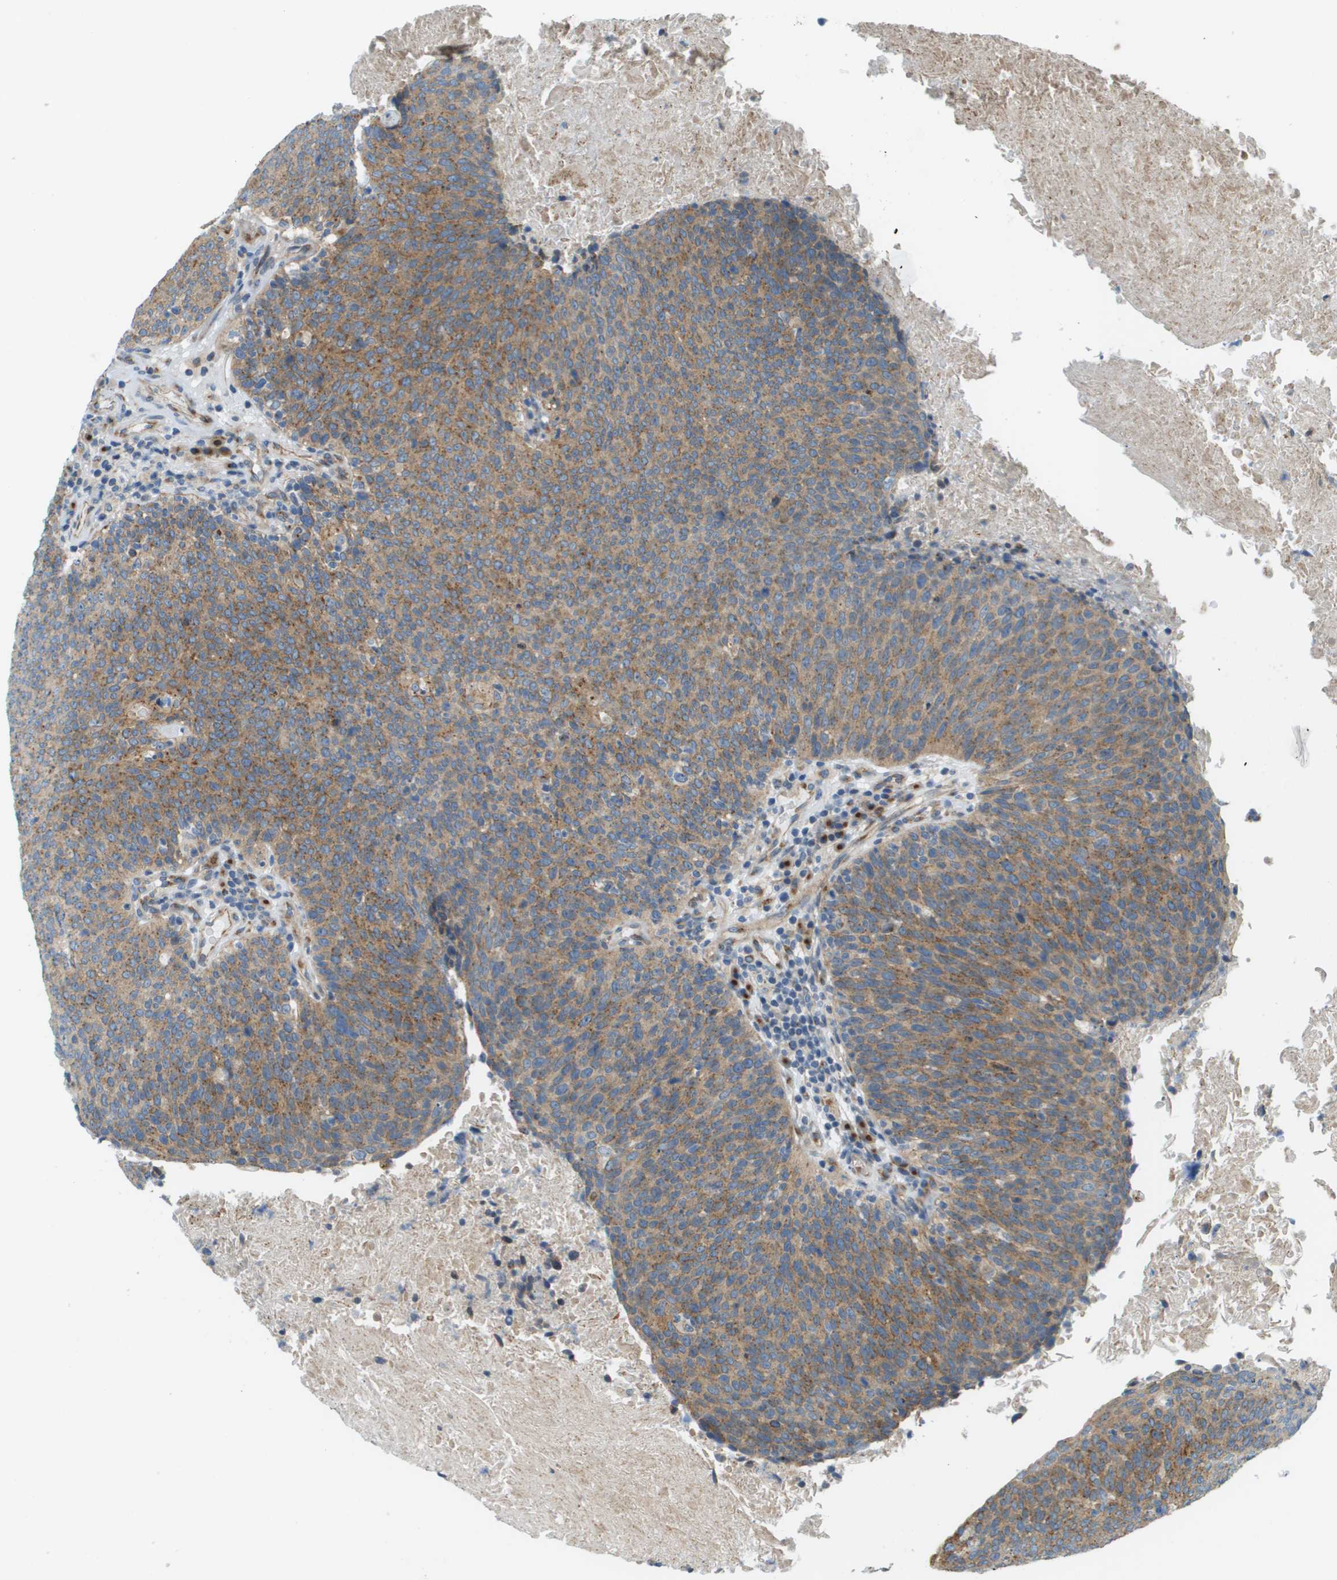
{"staining": {"intensity": "moderate", "quantity": ">75%", "location": "cytoplasmic/membranous"}, "tissue": "head and neck cancer", "cell_type": "Tumor cells", "image_type": "cancer", "snomed": [{"axis": "morphology", "description": "Squamous cell carcinoma, NOS"}, {"axis": "morphology", "description": "Squamous cell carcinoma, metastatic, NOS"}, {"axis": "topography", "description": "Lymph node"}, {"axis": "topography", "description": "Head-Neck"}], "caption": "Protein expression analysis of human head and neck metastatic squamous cell carcinoma reveals moderate cytoplasmic/membranous staining in about >75% of tumor cells.", "gene": "ACBD3", "patient": {"sex": "male", "age": 62}}